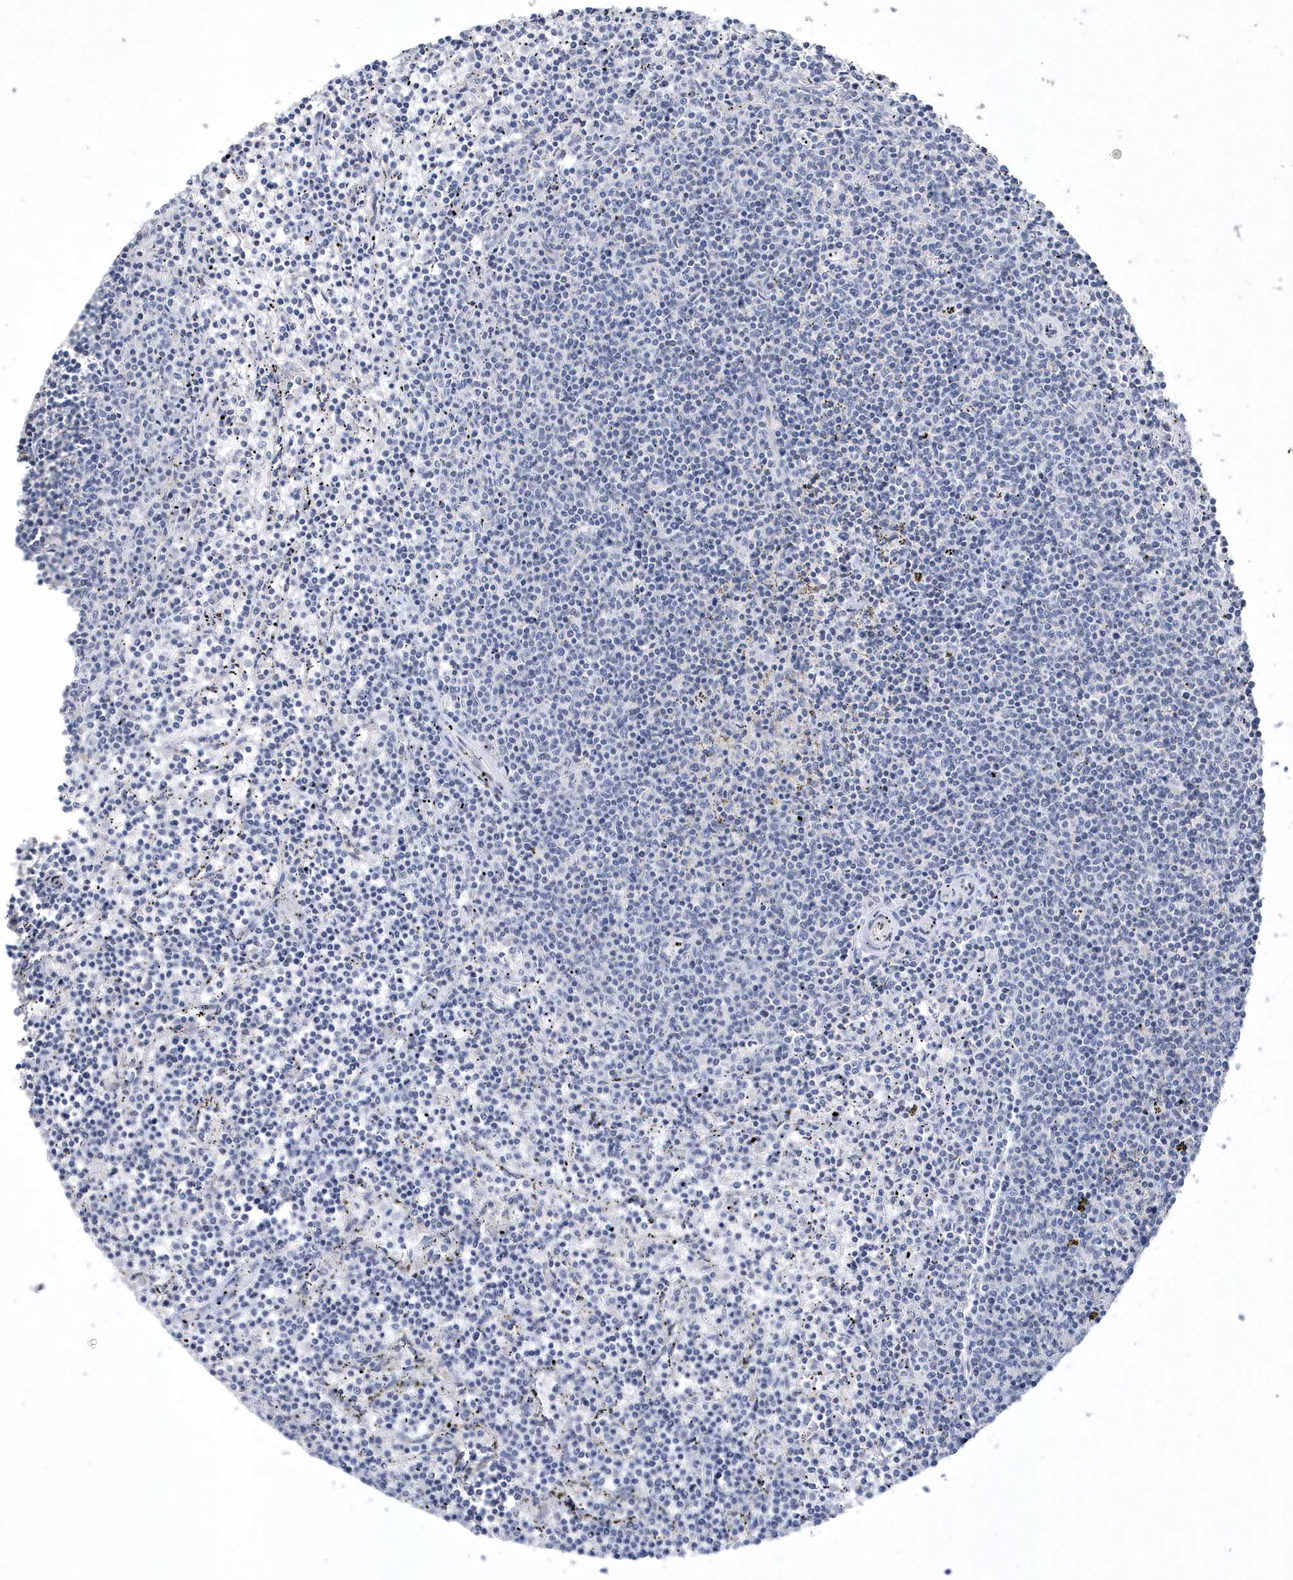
{"staining": {"intensity": "negative", "quantity": "none", "location": "none"}, "tissue": "lymphoma", "cell_type": "Tumor cells", "image_type": "cancer", "snomed": [{"axis": "morphology", "description": "Malignant lymphoma, non-Hodgkin's type, Low grade"}, {"axis": "topography", "description": "Spleen"}], "caption": "DAB (3,3'-diaminobenzidine) immunohistochemical staining of low-grade malignant lymphoma, non-Hodgkin's type reveals no significant staining in tumor cells.", "gene": "DGAT1", "patient": {"sex": "female", "age": 50}}